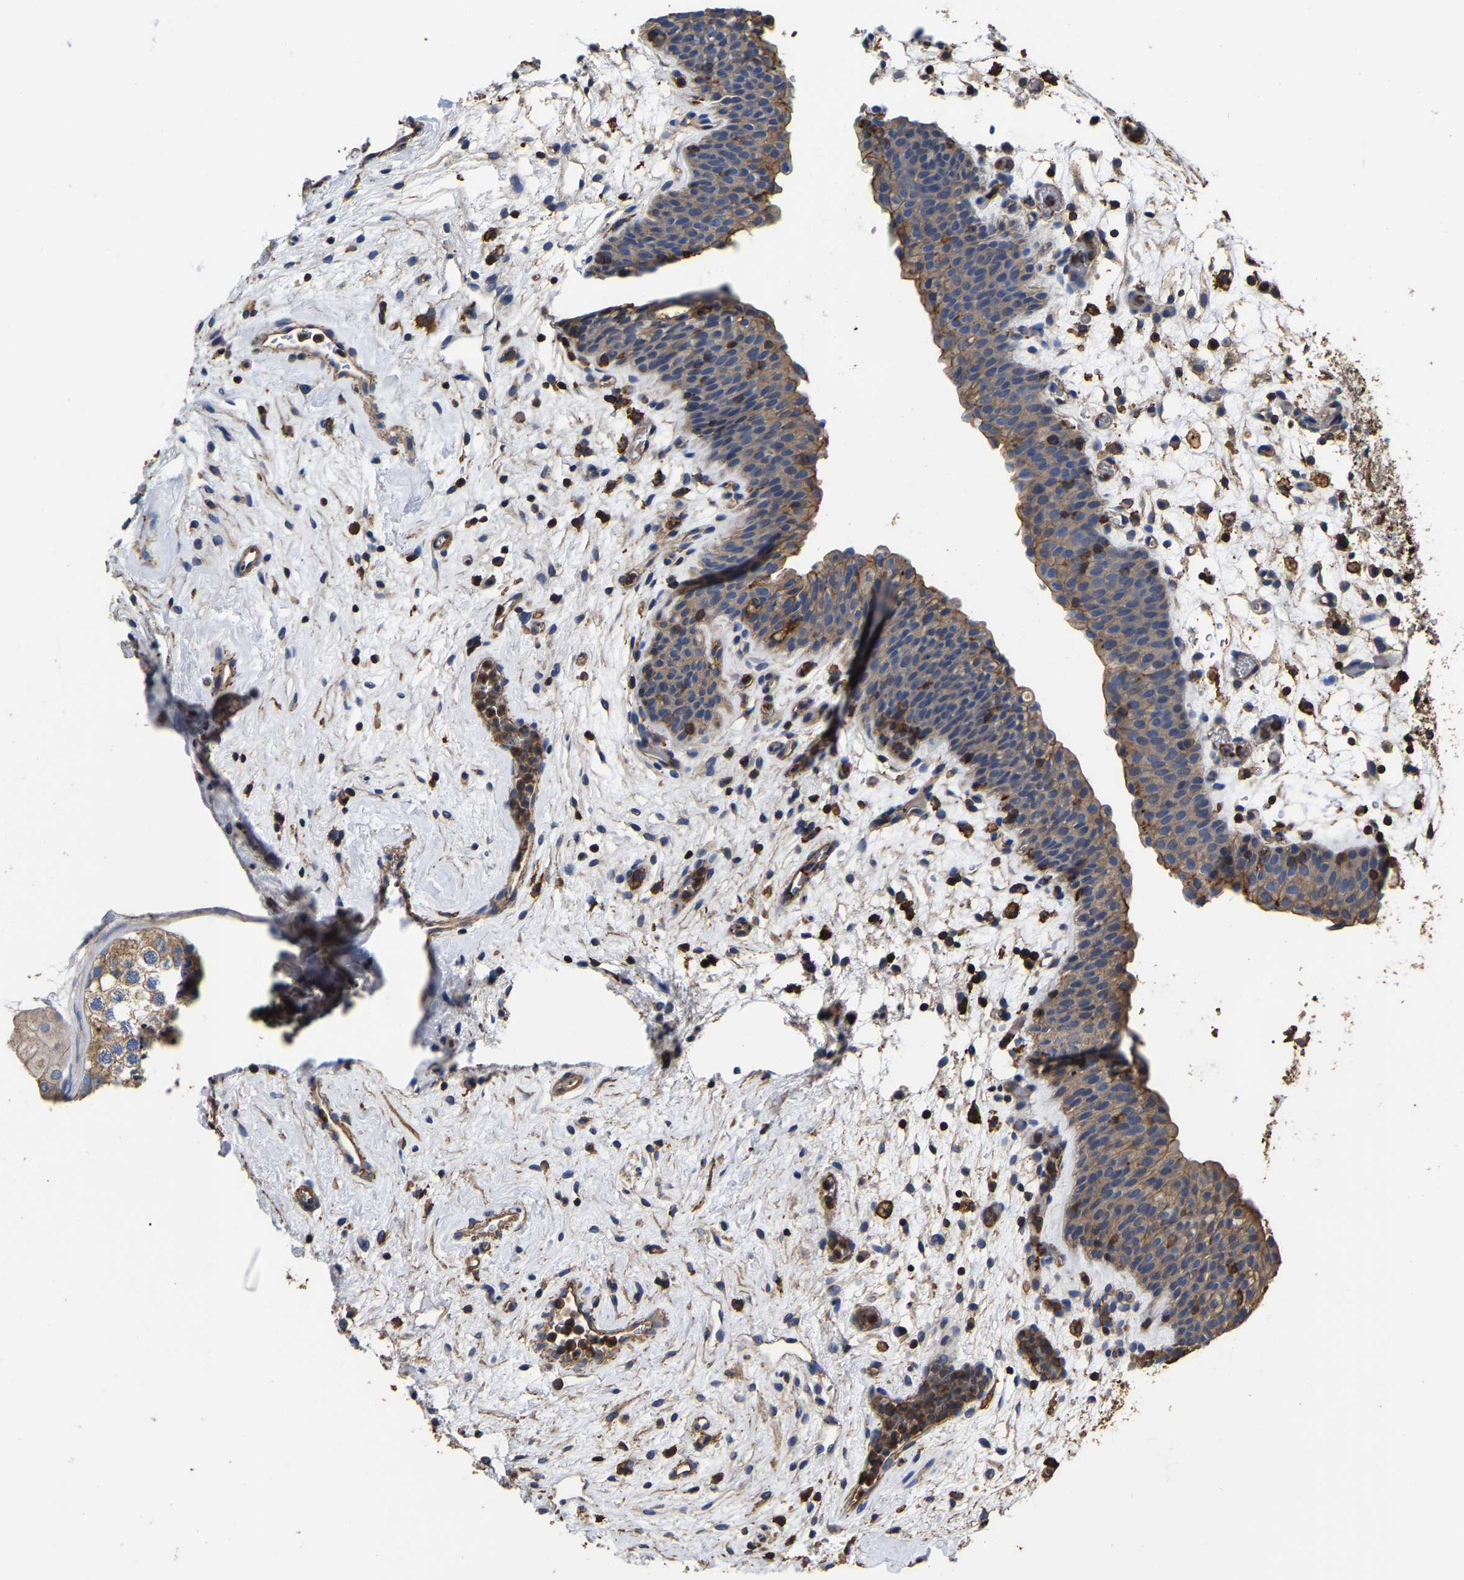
{"staining": {"intensity": "moderate", "quantity": ">75%", "location": "cytoplasmic/membranous"}, "tissue": "urinary bladder", "cell_type": "Urothelial cells", "image_type": "normal", "snomed": [{"axis": "morphology", "description": "Normal tissue, NOS"}, {"axis": "topography", "description": "Urinary bladder"}], "caption": "IHC histopathology image of unremarkable urinary bladder stained for a protein (brown), which displays medium levels of moderate cytoplasmic/membranous positivity in about >75% of urothelial cells.", "gene": "ARMT1", "patient": {"sex": "male", "age": 37}}